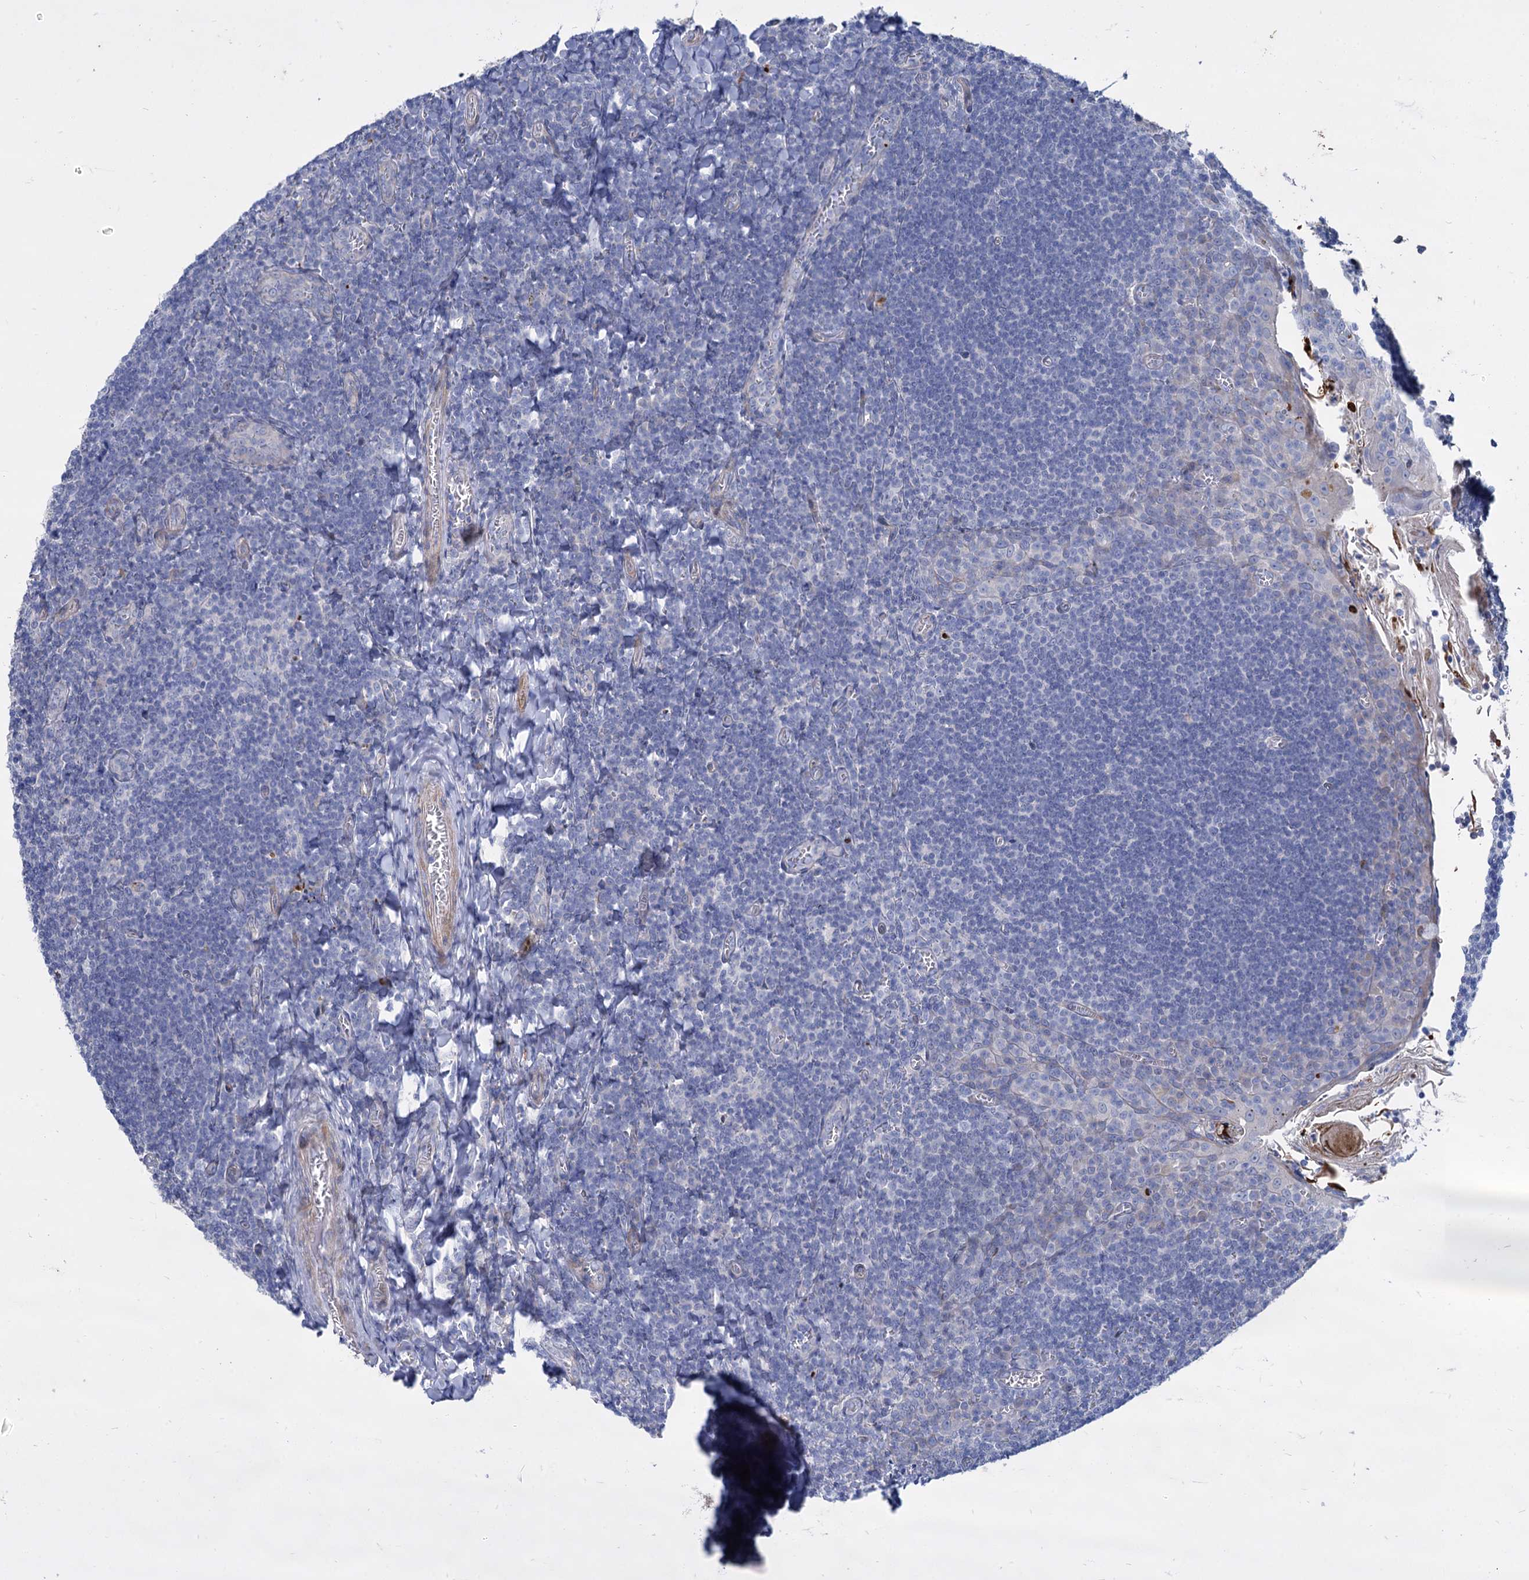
{"staining": {"intensity": "negative", "quantity": "none", "location": "none"}, "tissue": "tonsil", "cell_type": "Germinal center cells", "image_type": "normal", "snomed": [{"axis": "morphology", "description": "Normal tissue, NOS"}, {"axis": "topography", "description": "Tonsil"}], "caption": "Immunohistochemistry (IHC) photomicrograph of normal tonsil: human tonsil stained with DAB (3,3'-diaminobenzidine) shows no significant protein staining in germinal center cells.", "gene": "TRIM77", "patient": {"sex": "male", "age": 27}}